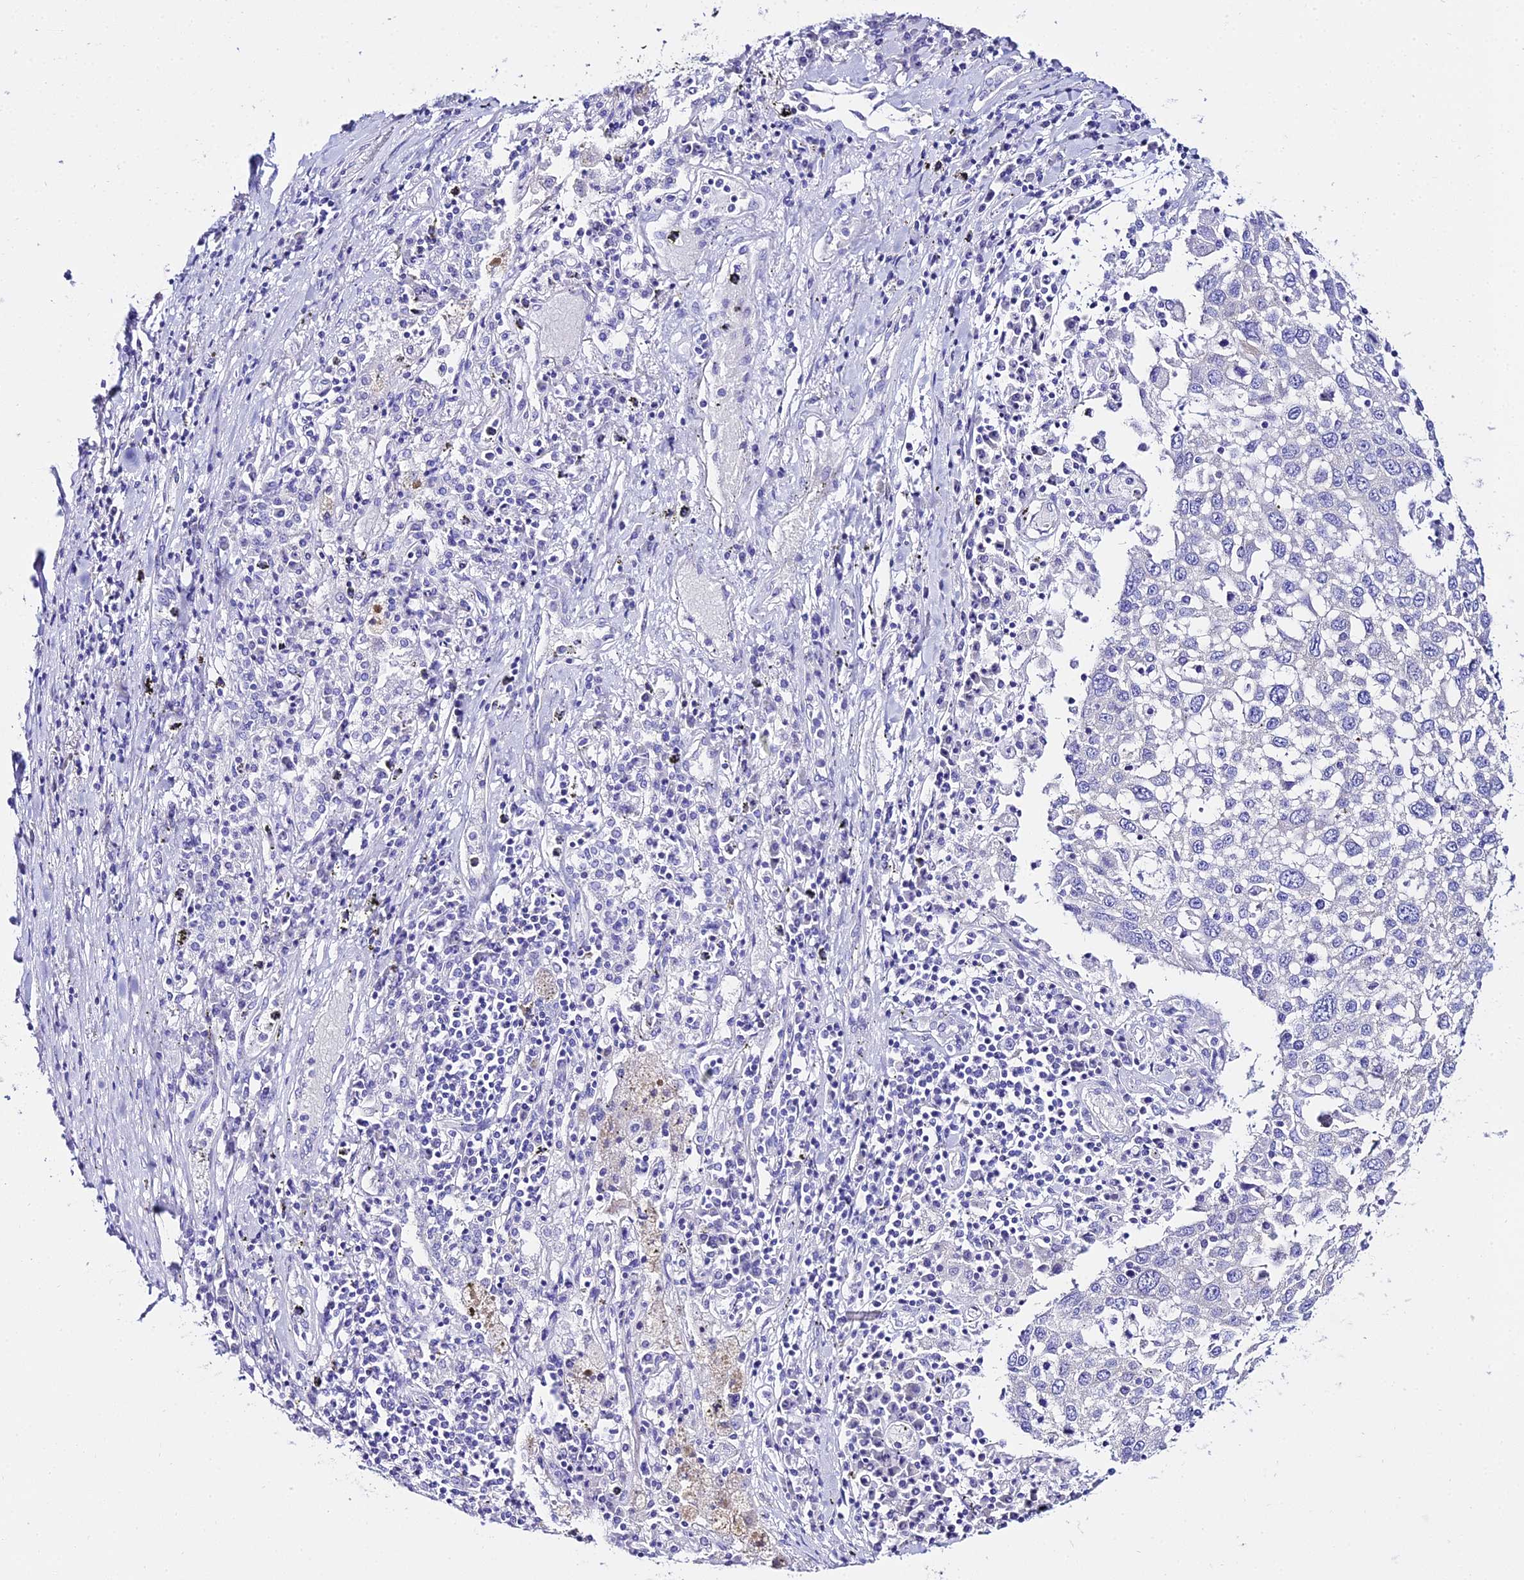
{"staining": {"intensity": "negative", "quantity": "none", "location": "none"}, "tissue": "lung cancer", "cell_type": "Tumor cells", "image_type": "cancer", "snomed": [{"axis": "morphology", "description": "Squamous cell carcinoma, NOS"}, {"axis": "topography", "description": "Lung"}], "caption": "Lung cancer was stained to show a protein in brown. There is no significant expression in tumor cells.", "gene": "TUBA3D", "patient": {"sex": "male", "age": 65}}